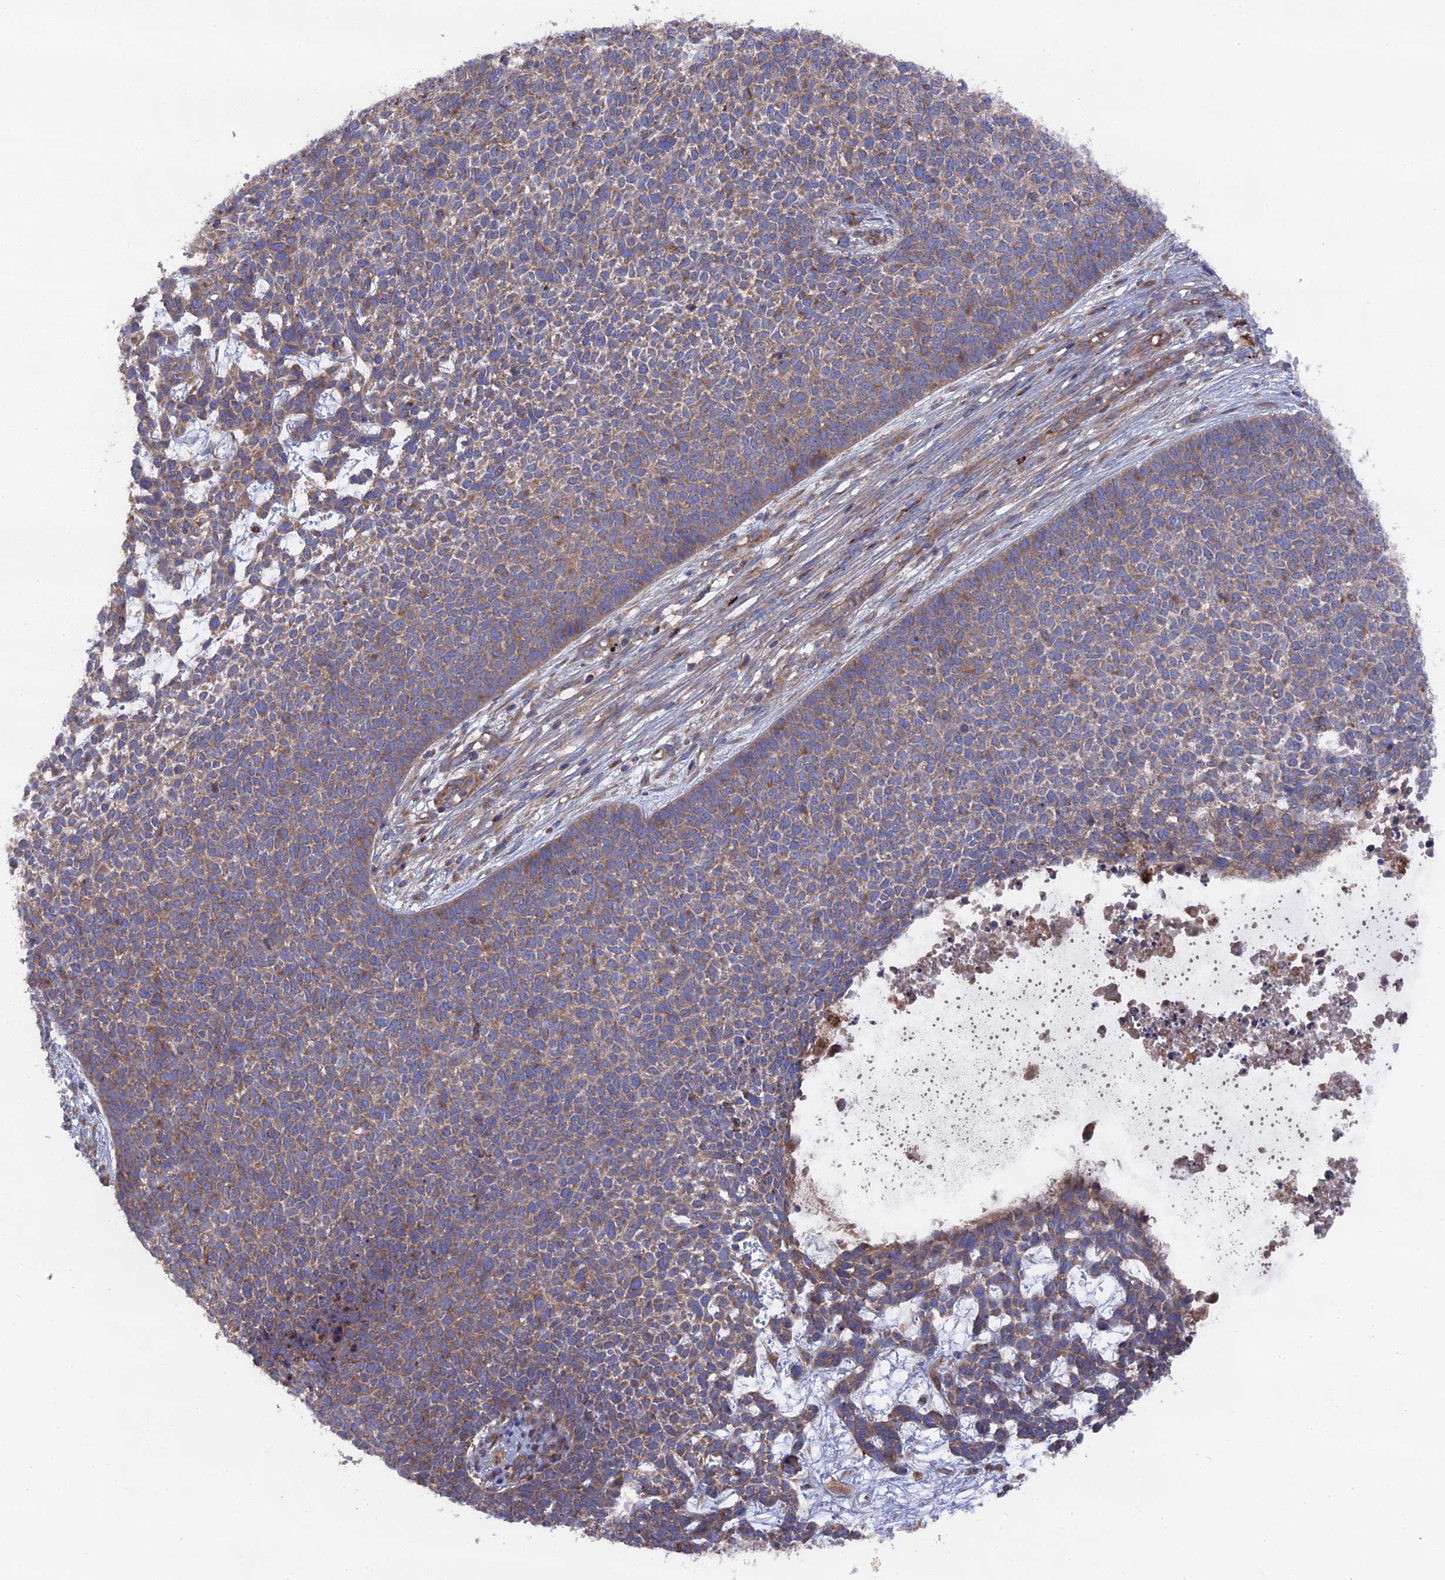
{"staining": {"intensity": "moderate", "quantity": ">75%", "location": "cytoplasmic/membranous"}, "tissue": "skin cancer", "cell_type": "Tumor cells", "image_type": "cancer", "snomed": [{"axis": "morphology", "description": "Basal cell carcinoma"}, {"axis": "topography", "description": "Skin"}], "caption": "A brown stain labels moderate cytoplasmic/membranous expression of a protein in skin cancer (basal cell carcinoma) tumor cells.", "gene": "TELO2", "patient": {"sex": "female", "age": 84}}